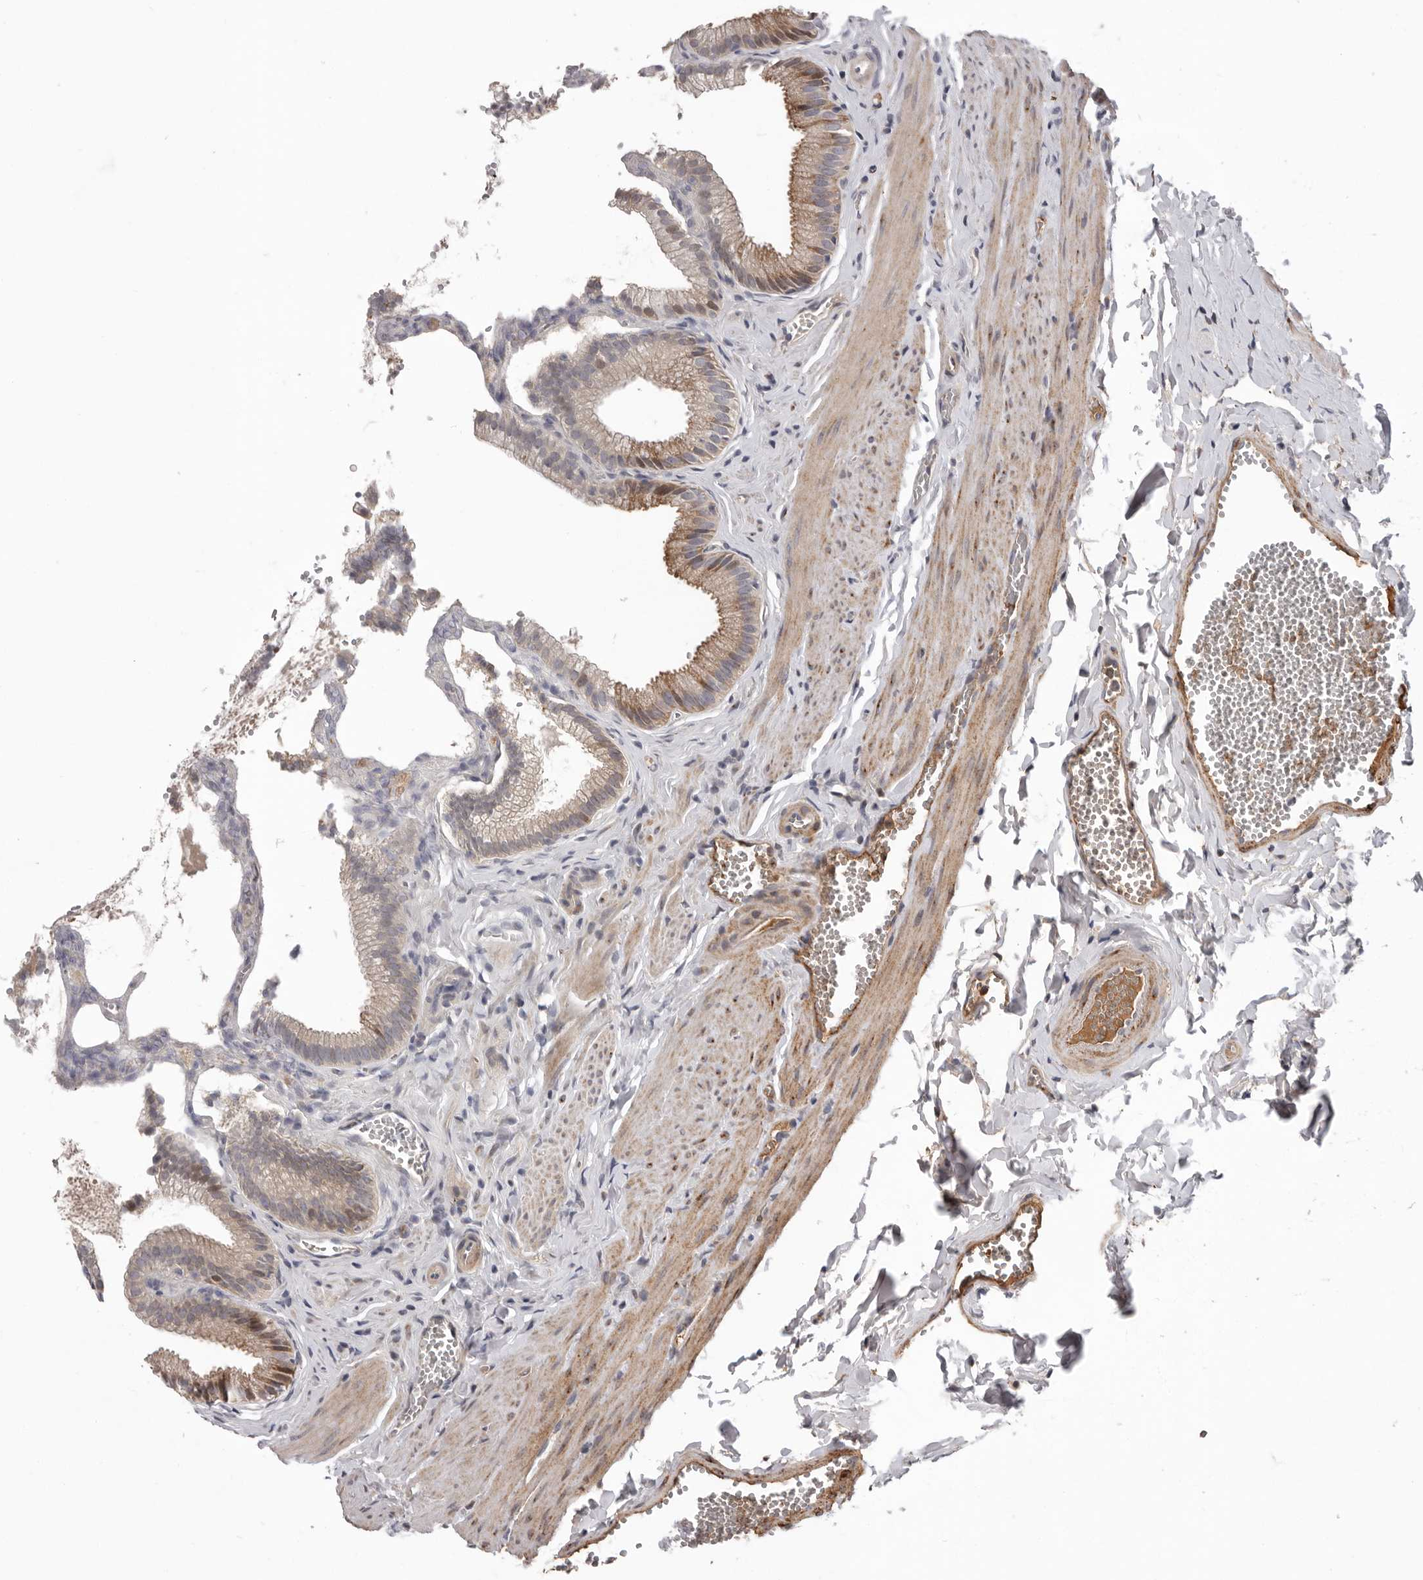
{"staining": {"intensity": "moderate", "quantity": ">75%", "location": "cytoplasmic/membranous"}, "tissue": "gallbladder", "cell_type": "Glandular cells", "image_type": "normal", "snomed": [{"axis": "morphology", "description": "Normal tissue, NOS"}, {"axis": "topography", "description": "Gallbladder"}], "caption": "IHC of benign human gallbladder demonstrates medium levels of moderate cytoplasmic/membranous staining in about >75% of glandular cells.", "gene": "ATXN3L", "patient": {"sex": "male", "age": 38}}